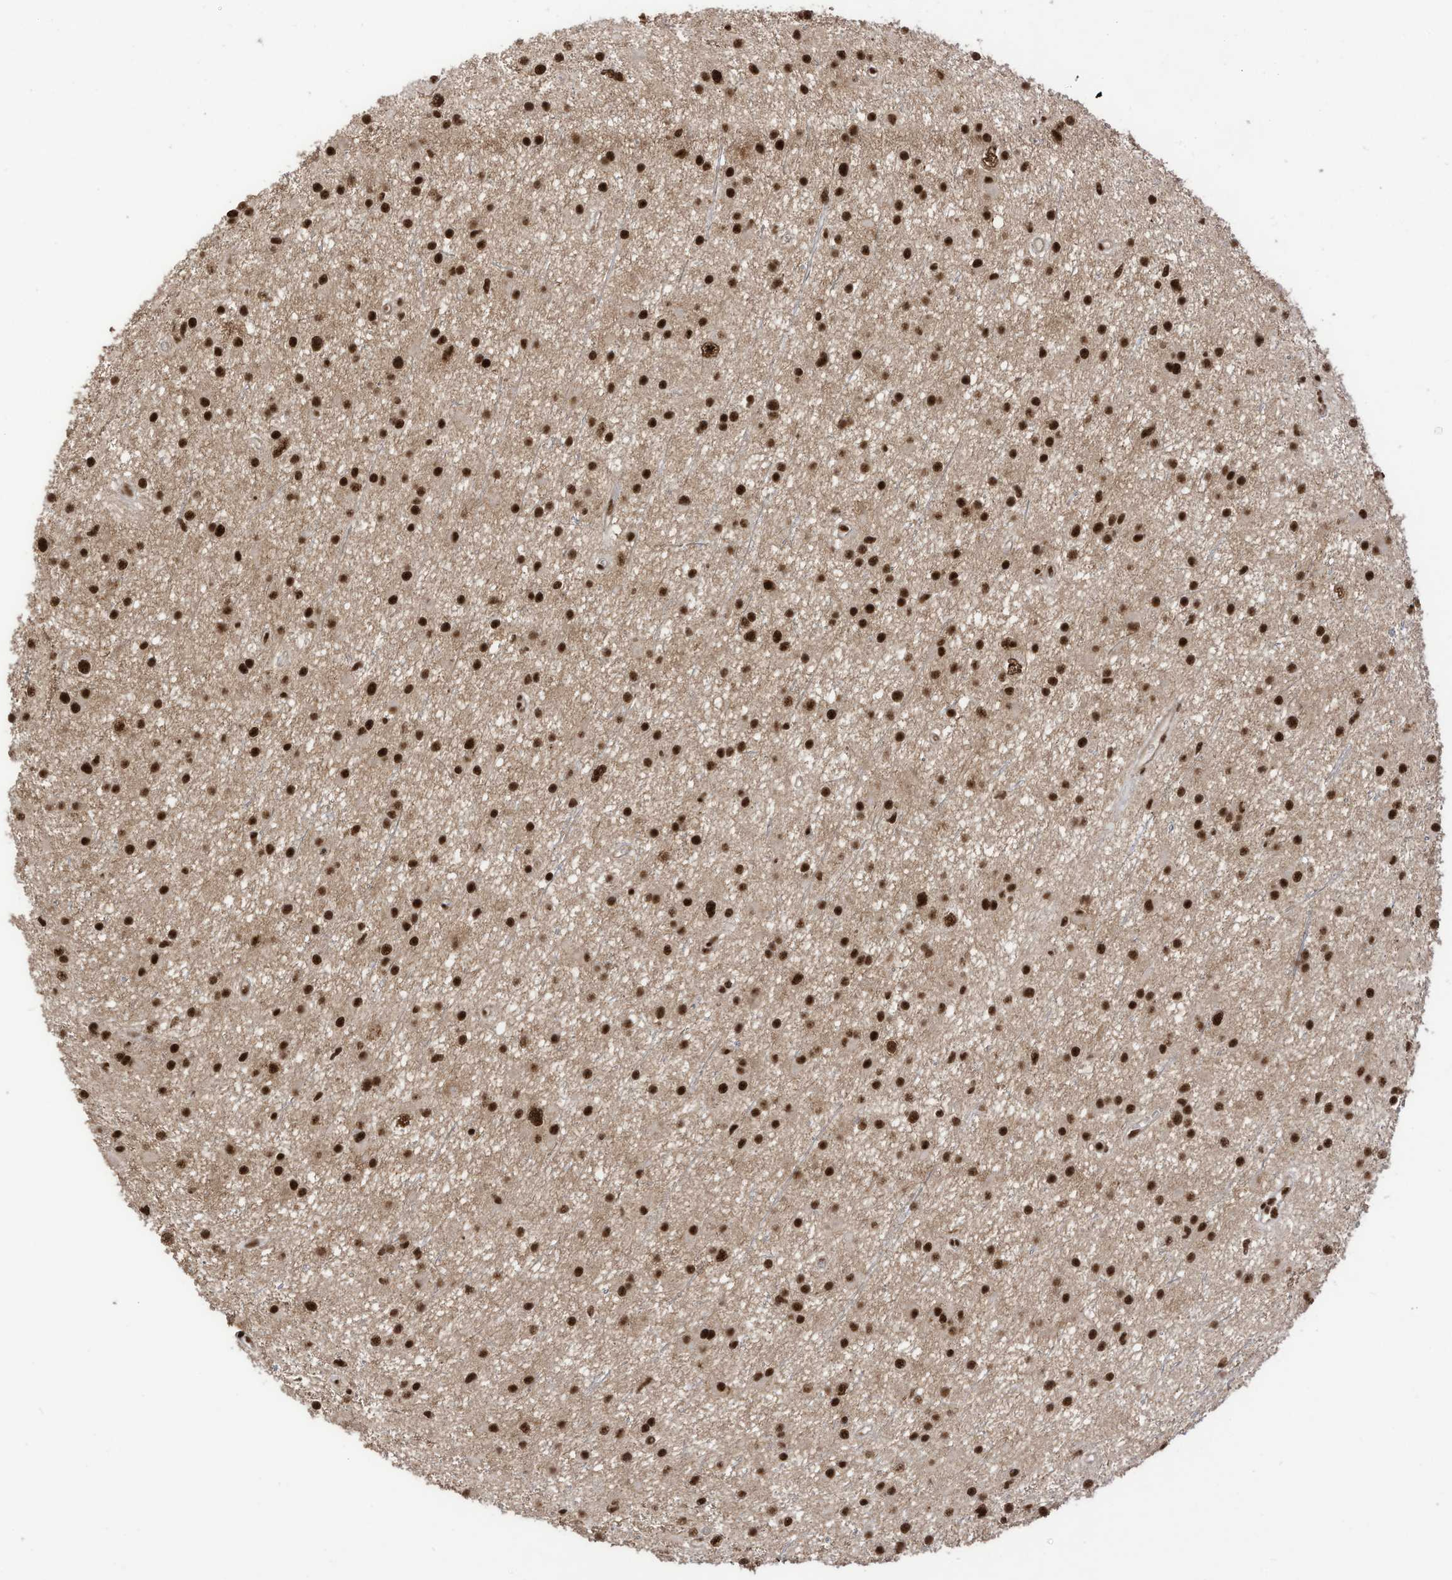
{"staining": {"intensity": "strong", "quantity": ">75%", "location": "nuclear"}, "tissue": "glioma", "cell_type": "Tumor cells", "image_type": "cancer", "snomed": [{"axis": "morphology", "description": "Glioma, malignant, Low grade"}, {"axis": "topography", "description": "Cerebral cortex"}], "caption": "Protein staining demonstrates strong nuclear positivity in about >75% of tumor cells in malignant glioma (low-grade). Nuclei are stained in blue.", "gene": "SF3A3", "patient": {"sex": "female", "age": 39}}